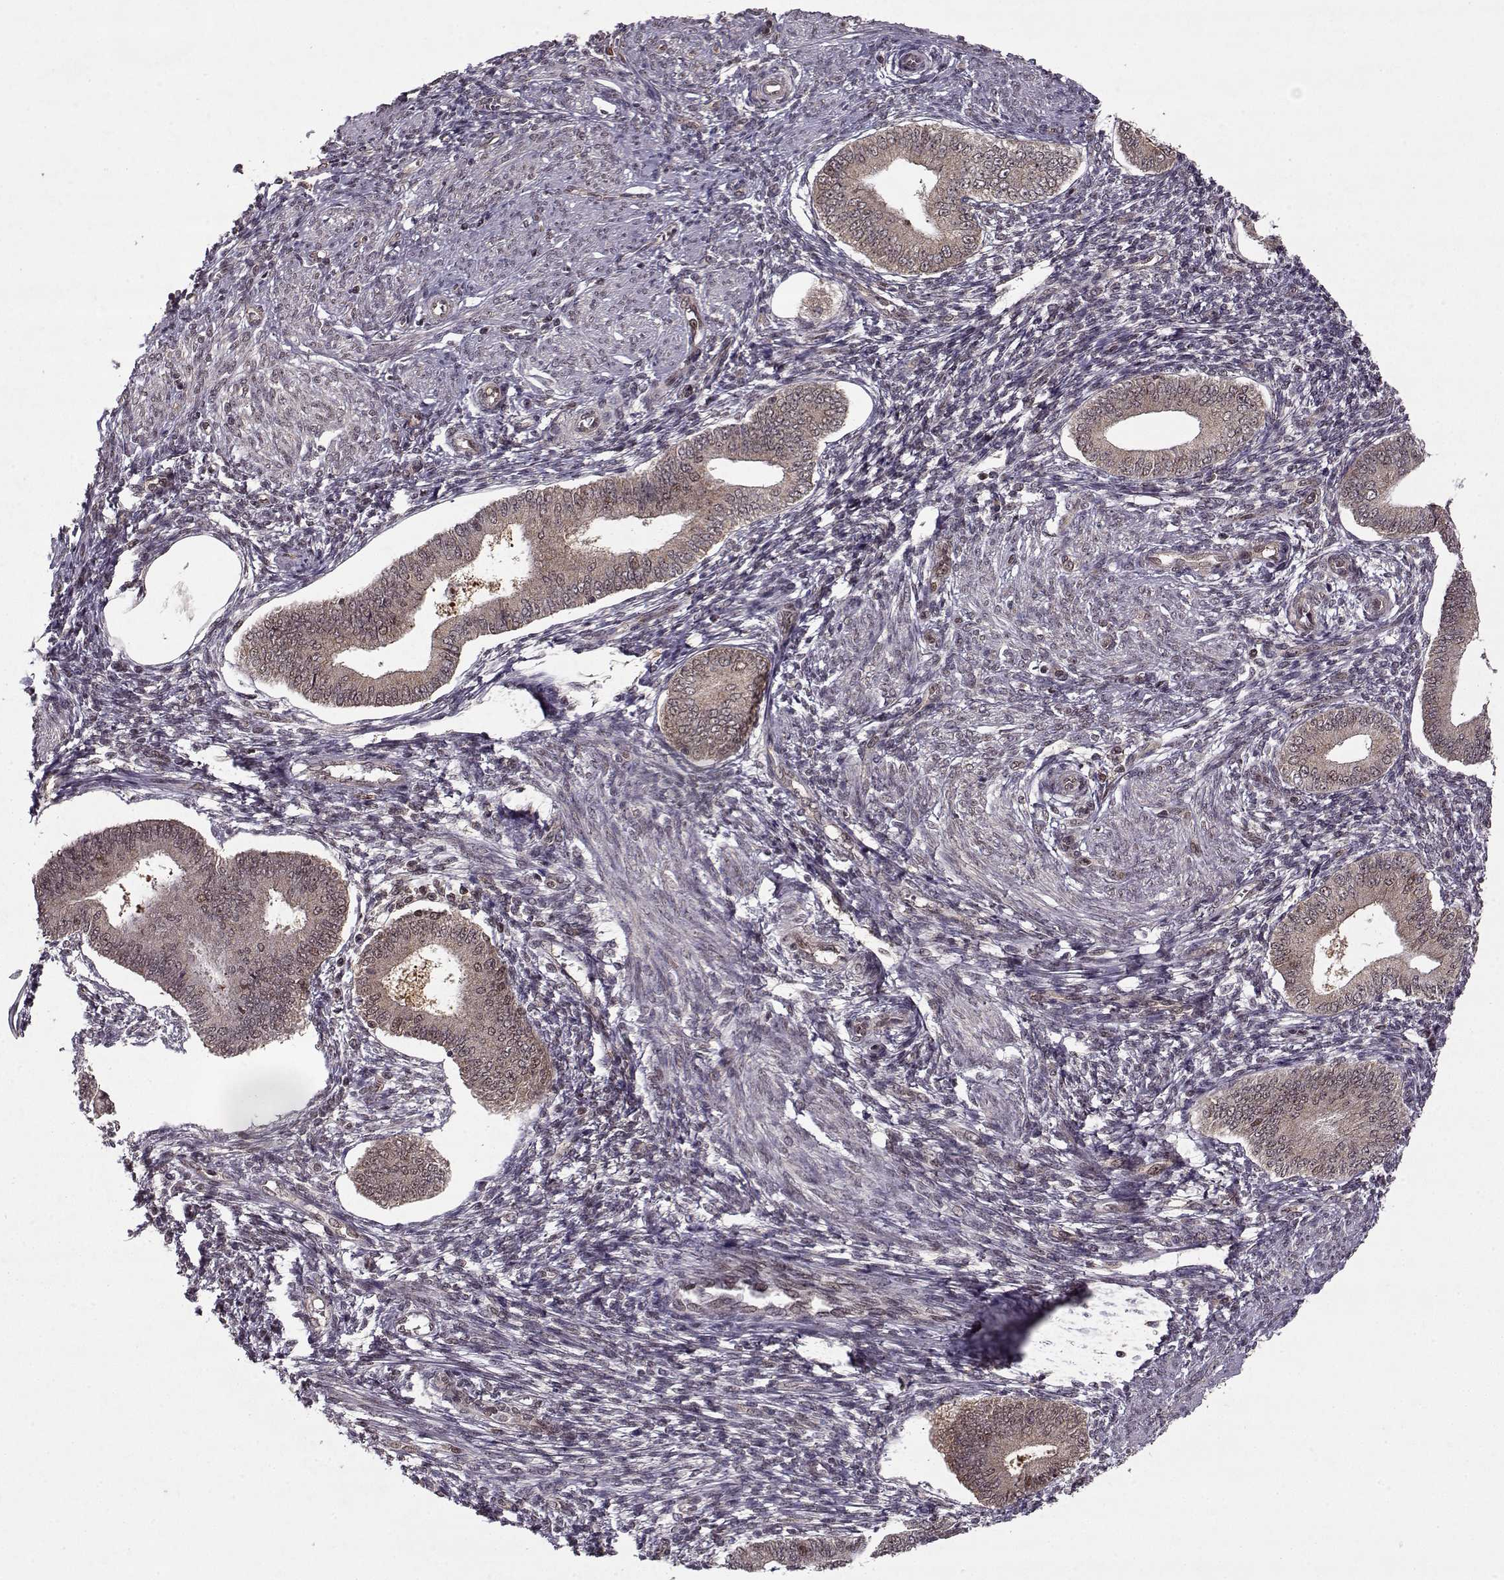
{"staining": {"intensity": "weak", "quantity": "25%-75%", "location": "nuclear"}, "tissue": "endometrium", "cell_type": "Cells in endometrial stroma", "image_type": "normal", "snomed": [{"axis": "morphology", "description": "Normal tissue, NOS"}, {"axis": "topography", "description": "Endometrium"}], "caption": "This is a histology image of immunohistochemistry (IHC) staining of normal endometrium, which shows weak staining in the nuclear of cells in endometrial stroma.", "gene": "PSMA7", "patient": {"sex": "female", "age": 42}}